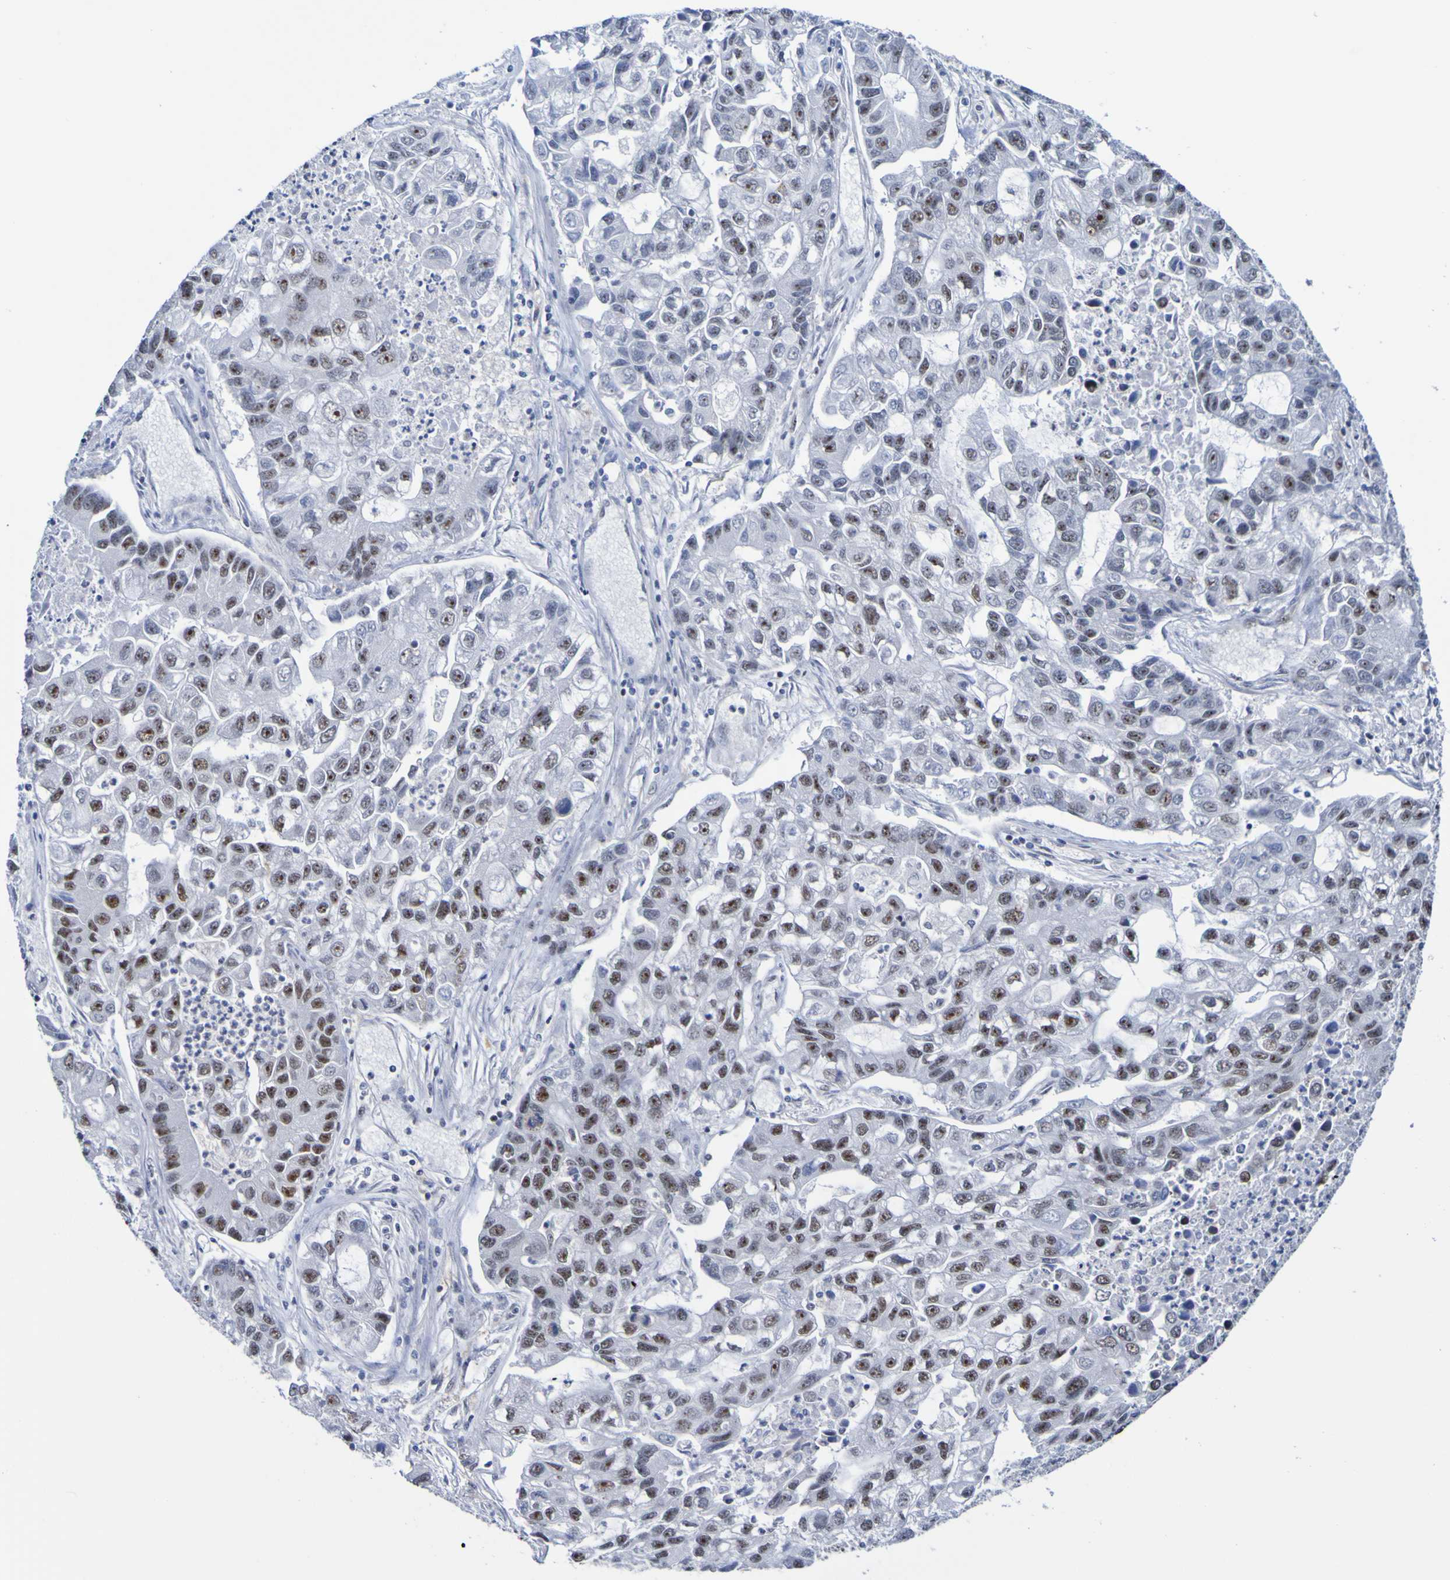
{"staining": {"intensity": "moderate", "quantity": "<25%", "location": "nuclear"}, "tissue": "lung cancer", "cell_type": "Tumor cells", "image_type": "cancer", "snomed": [{"axis": "morphology", "description": "Adenocarcinoma, NOS"}, {"axis": "topography", "description": "Lung"}], "caption": "High-magnification brightfield microscopy of lung cancer (adenocarcinoma) stained with DAB (brown) and counterstained with hematoxylin (blue). tumor cells exhibit moderate nuclear staining is identified in about<25% of cells. The protein of interest is stained brown, and the nuclei are stained in blue (DAB IHC with brightfield microscopy, high magnification).", "gene": "CDC5L", "patient": {"sex": "female", "age": 51}}